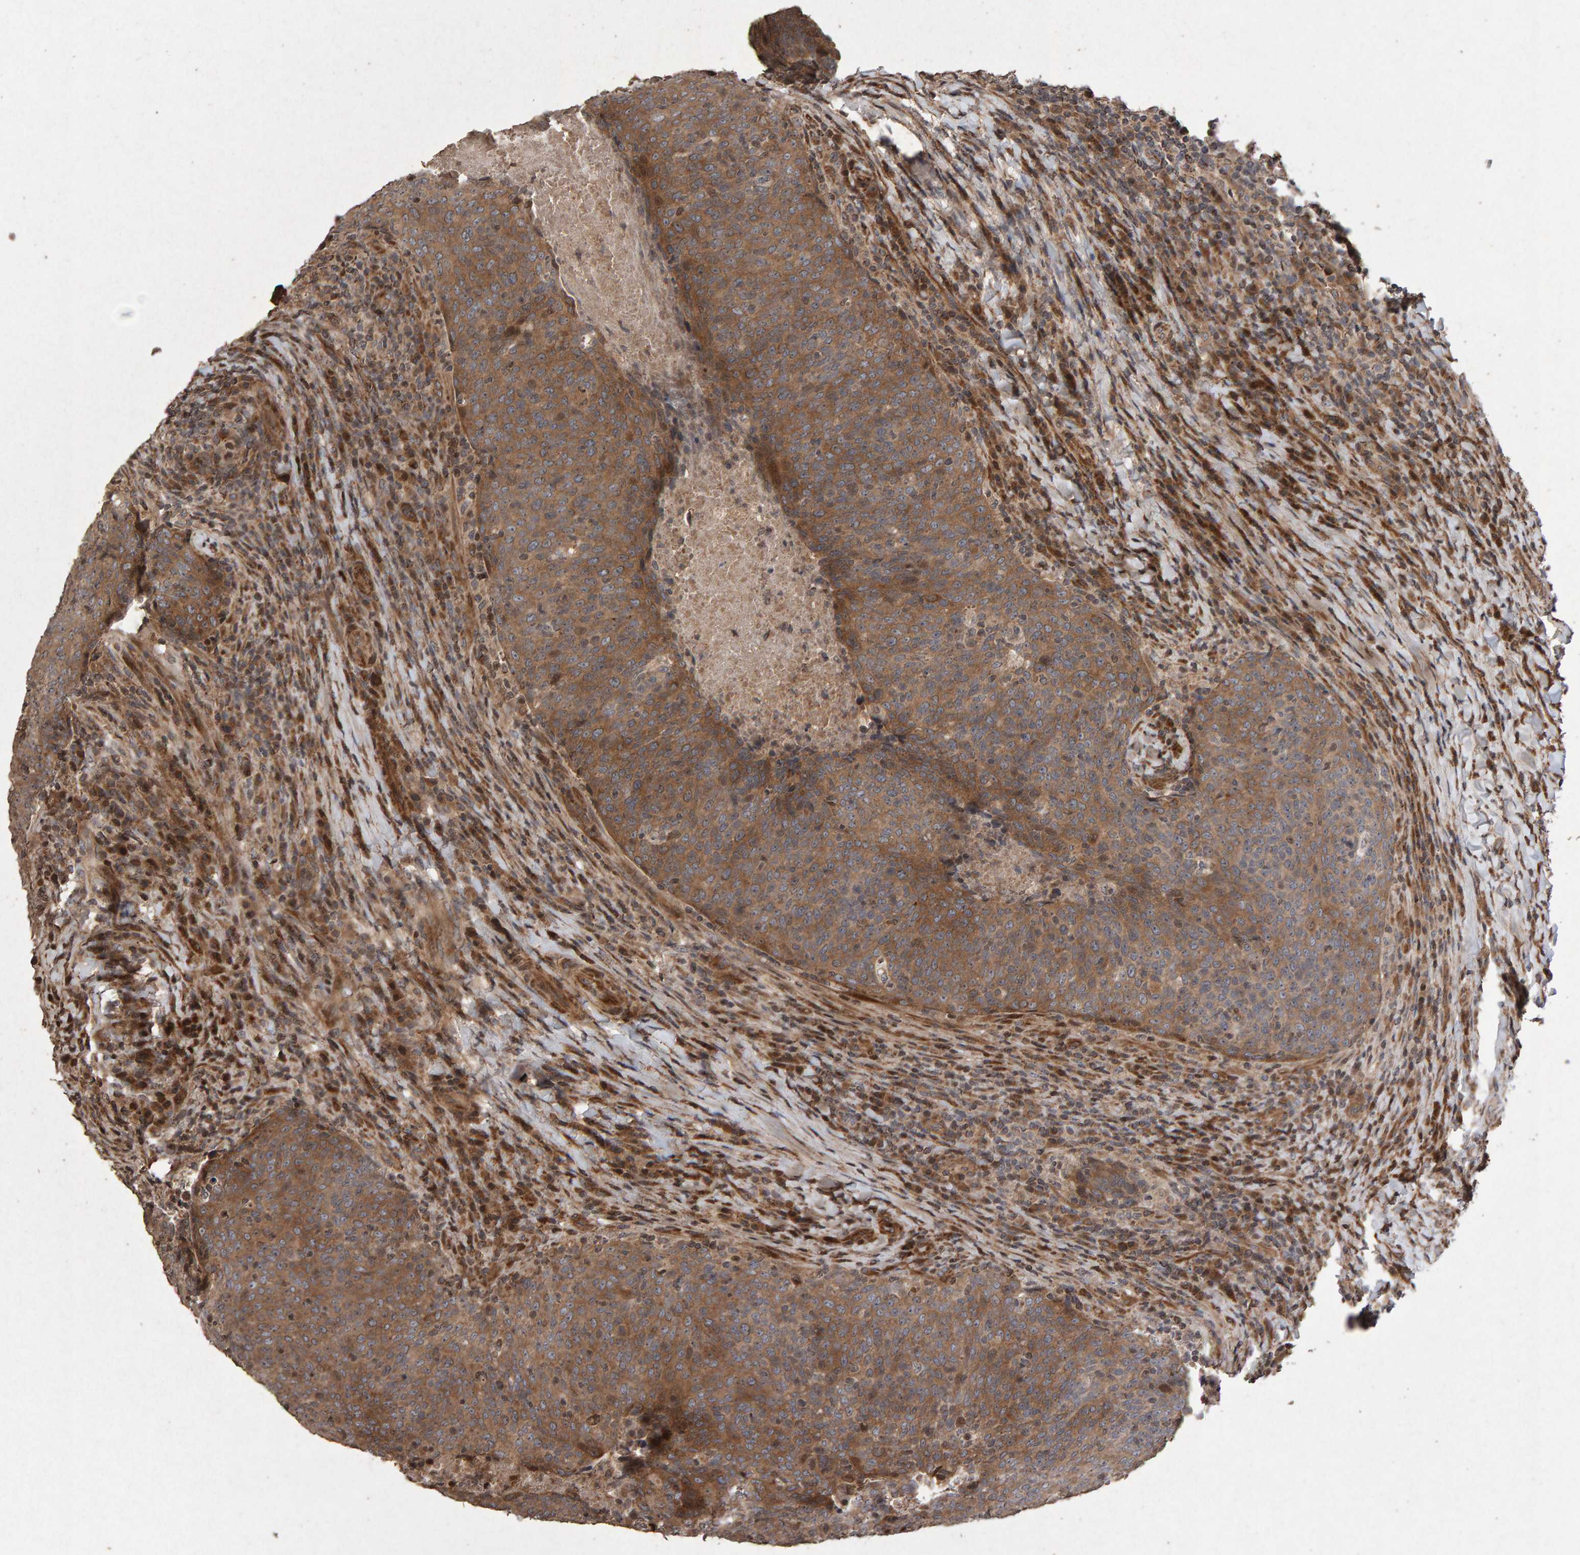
{"staining": {"intensity": "strong", "quantity": ">75%", "location": "cytoplasmic/membranous"}, "tissue": "head and neck cancer", "cell_type": "Tumor cells", "image_type": "cancer", "snomed": [{"axis": "morphology", "description": "Squamous cell carcinoma, NOS"}, {"axis": "morphology", "description": "Squamous cell carcinoma, metastatic, NOS"}, {"axis": "topography", "description": "Lymph node"}, {"axis": "topography", "description": "Head-Neck"}], "caption": "Tumor cells display high levels of strong cytoplasmic/membranous expression in approximately >75% of cells in metastatic squamous cell carcinoma (head and neck). (IHC, brightfield microscopy, high magnification).", "gene": "OSBP2", "patient": {"sex": "male", "age": 62}}